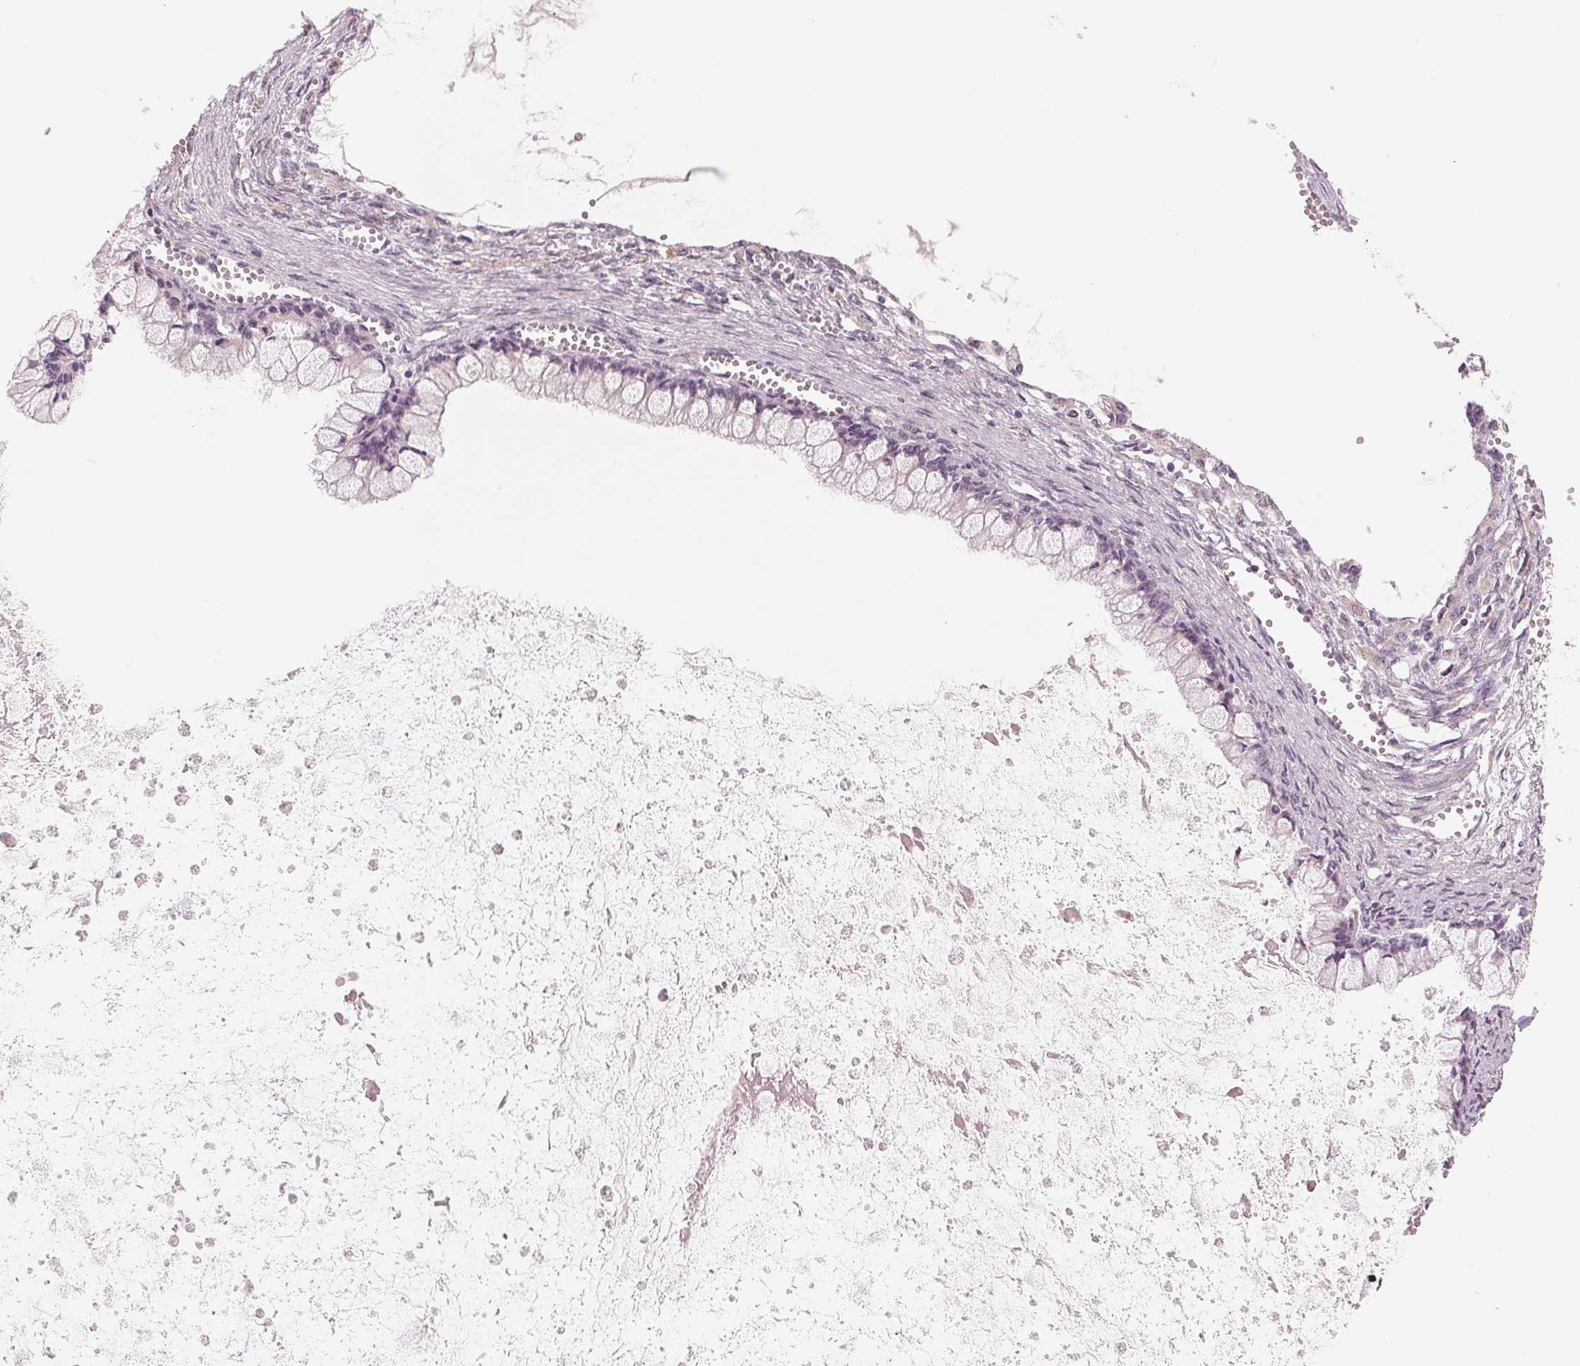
{"staining": {"intensity": "negative", "quantity": "none", "location": "none"}, "tissue": "ovarian cancer", "cell_type": "Tumor cells", "image_type": "cancer", "snomed": [{"axis": "morphology", "description": "Cystadenocarcinoma, mucinous, NOS"}, {"axis": "topography", "description": "Ovary"}], "caption": "The photomicrograph displays no significant expression in tumor cells of ovarian mucinous cystadenocarcinoma.", "gene": "IL9R", "patient": {"sex": "female", "age": 67}}